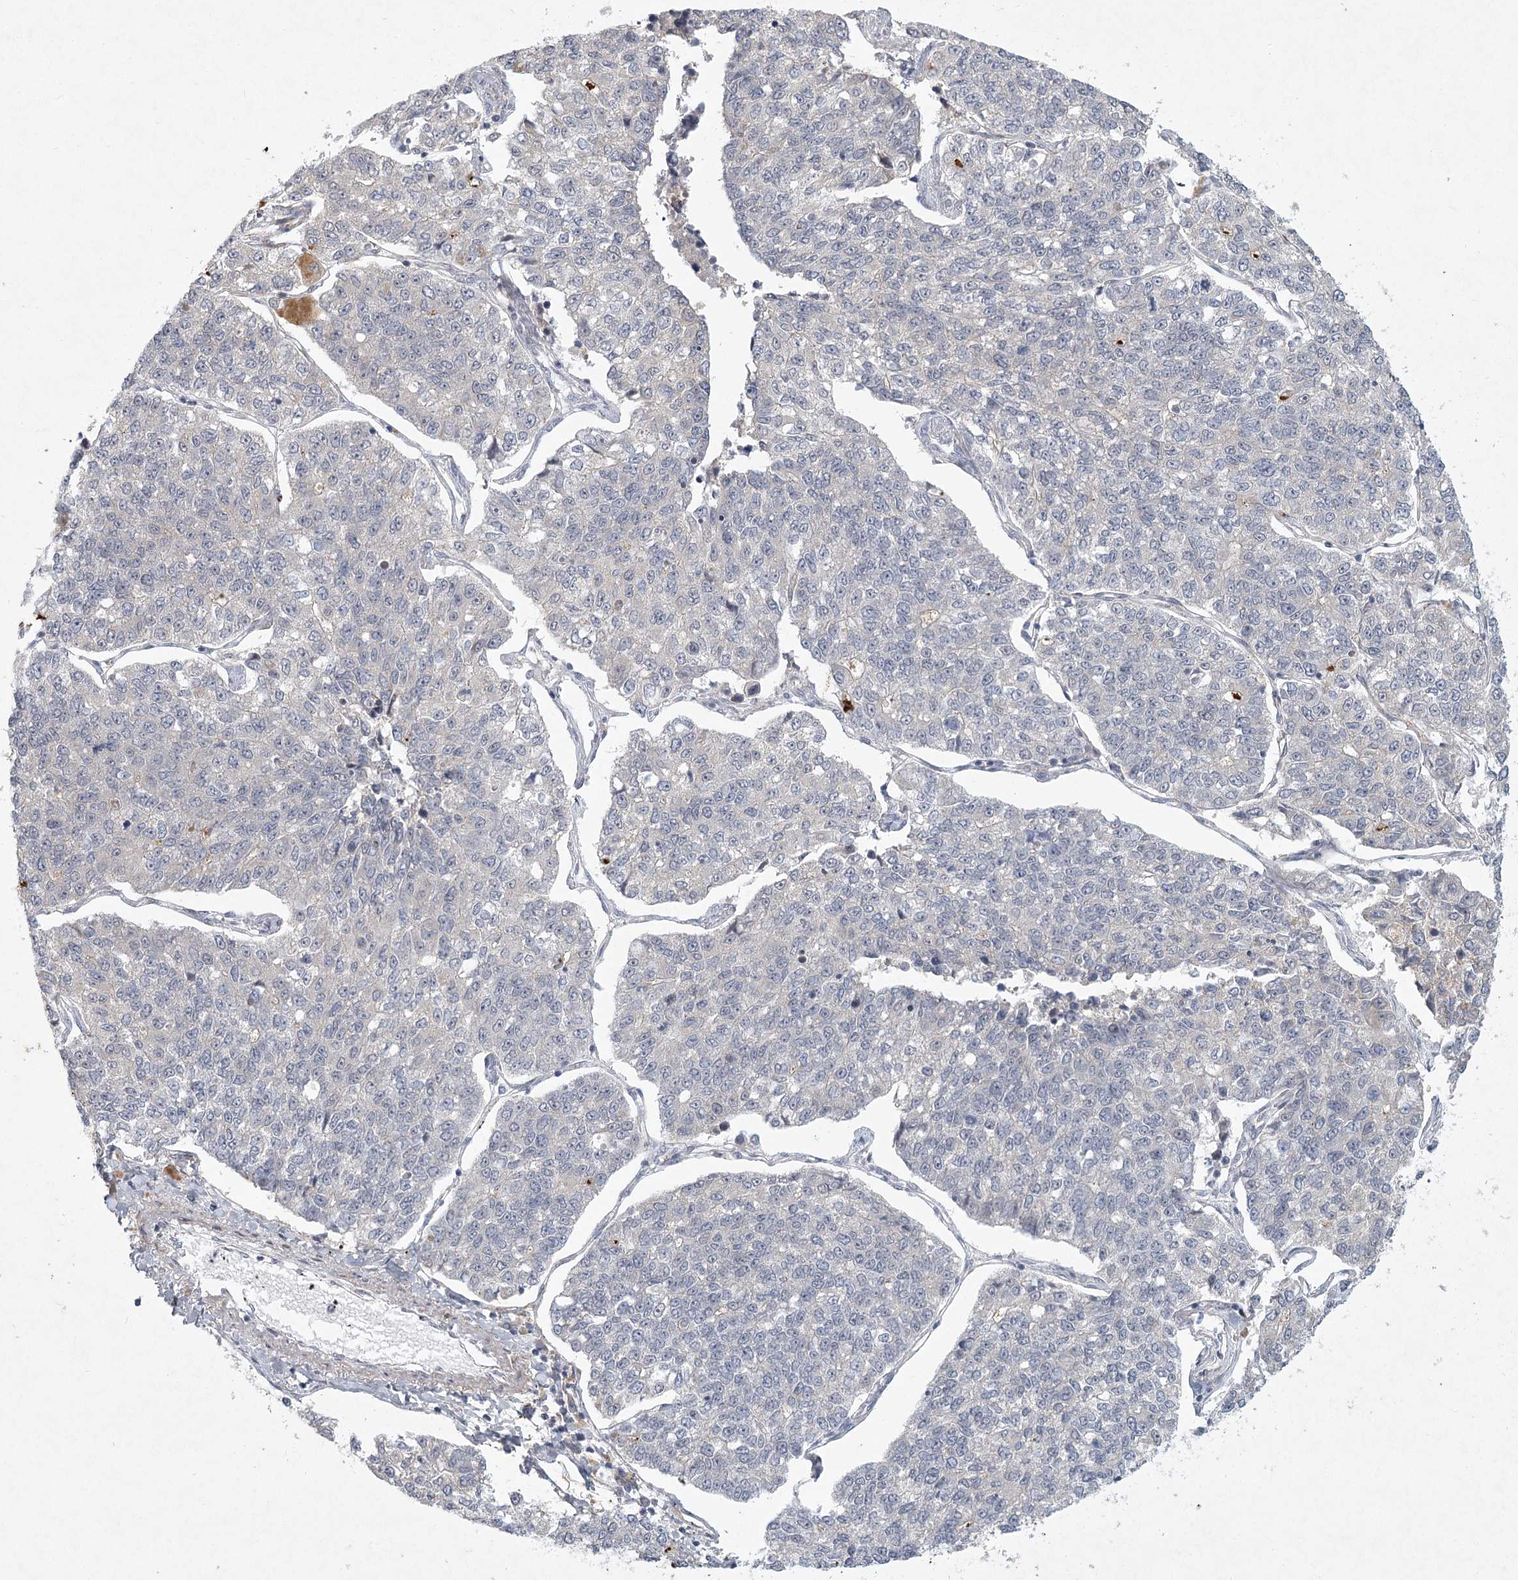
{"staining": {"intensity": "negative", "quantity": "none", "location": "none"}, "tissue": "lung cancer", "cell_type": "Tumor cells", "image_type": "cancer", "snomed": [{"axis": "morphology", "description": "Adenocarcinoma, NOS"}, {"axis": "topography", "description": "Lung"}], "caption": "Immunohistochemistry image of human lung cancer stained for a protein (brown), which exhibits no staining in tumor cells.", "gene": "MEPE", "patient": {"sex": "male", "age": 49}}